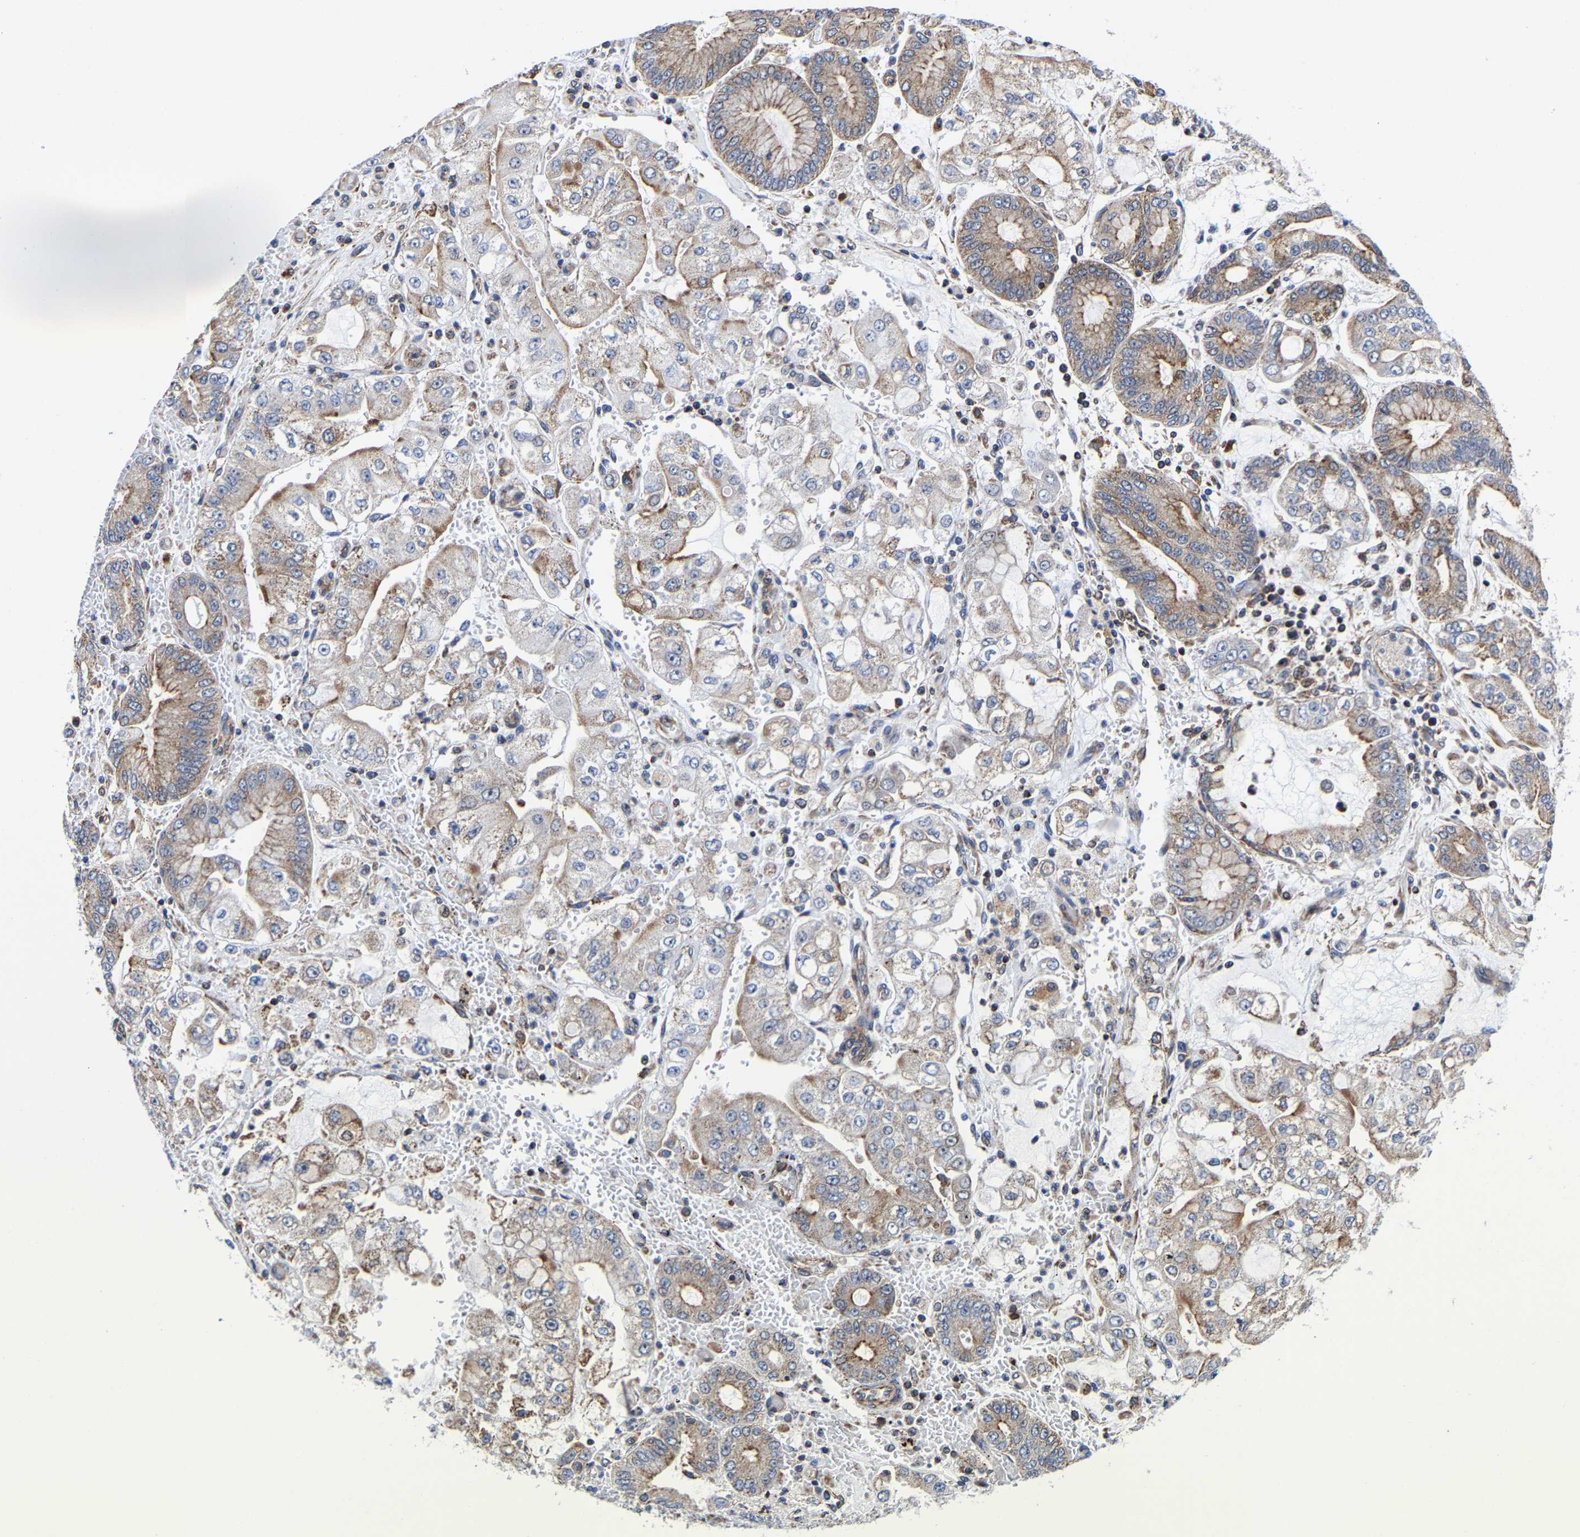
{"staining": {"intensity": "moderate", "quantity": "25%-75%", "location": "cytoplasmic/membranous"}, "tissue": "stomach cancer", "cell_type": "Tumor cells", "image_type": "cancer", "snomed": [{"axis": "morphology", "description": "Adenocarcinoma, NOS"}, {"axis": "topography", "description": "Stomach"}], "caption": "Brown immunohistochemical staining in stomach adenocarcinoma reveals moderate cytoplasmic/membranous staining in approximately 25%-75% of tumor cells.", "gene": "PFKFB3", "patient": {"sex": "male", "age": 76}}